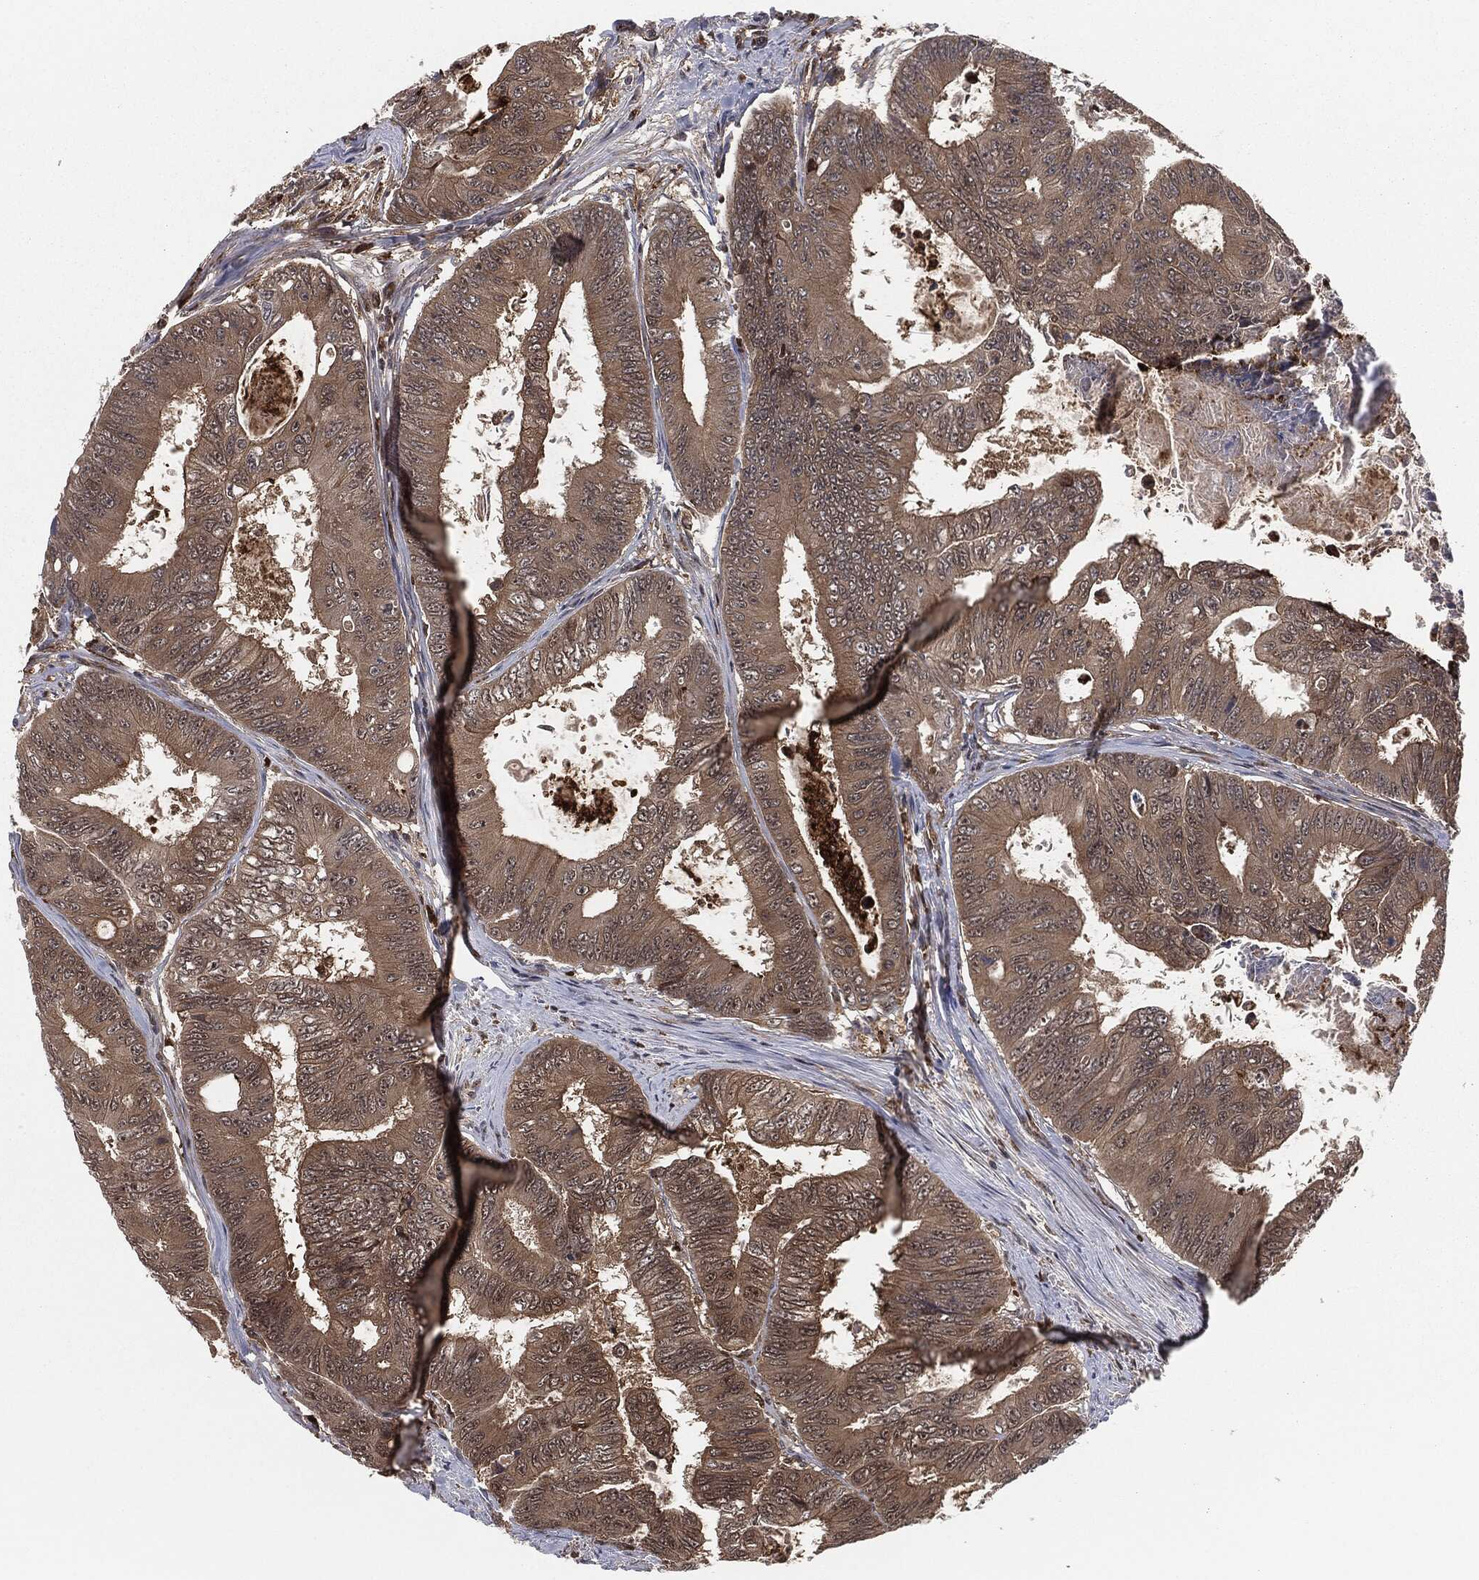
{"staining": {"intensity": "weak", "quantity": "<25%", "location": "cytoplasmic/membranous"}, "tissue": "colorectal cancer", "cell_type": "Tumor cells", "image_type": "cancer", "snomed": [{"axis": "morphology", "description": "Adenocarcinoma, NOS"}, {"axis": "topography", "description": "Colon"}], "caption": "Immunohistochemistry image of human colorectal adenocarcinoma stained for a protein (brown), which displays no staining in tumor cells.", "gene": "CAPRIN2", "patient": {"sex": "female", "age": 48}}